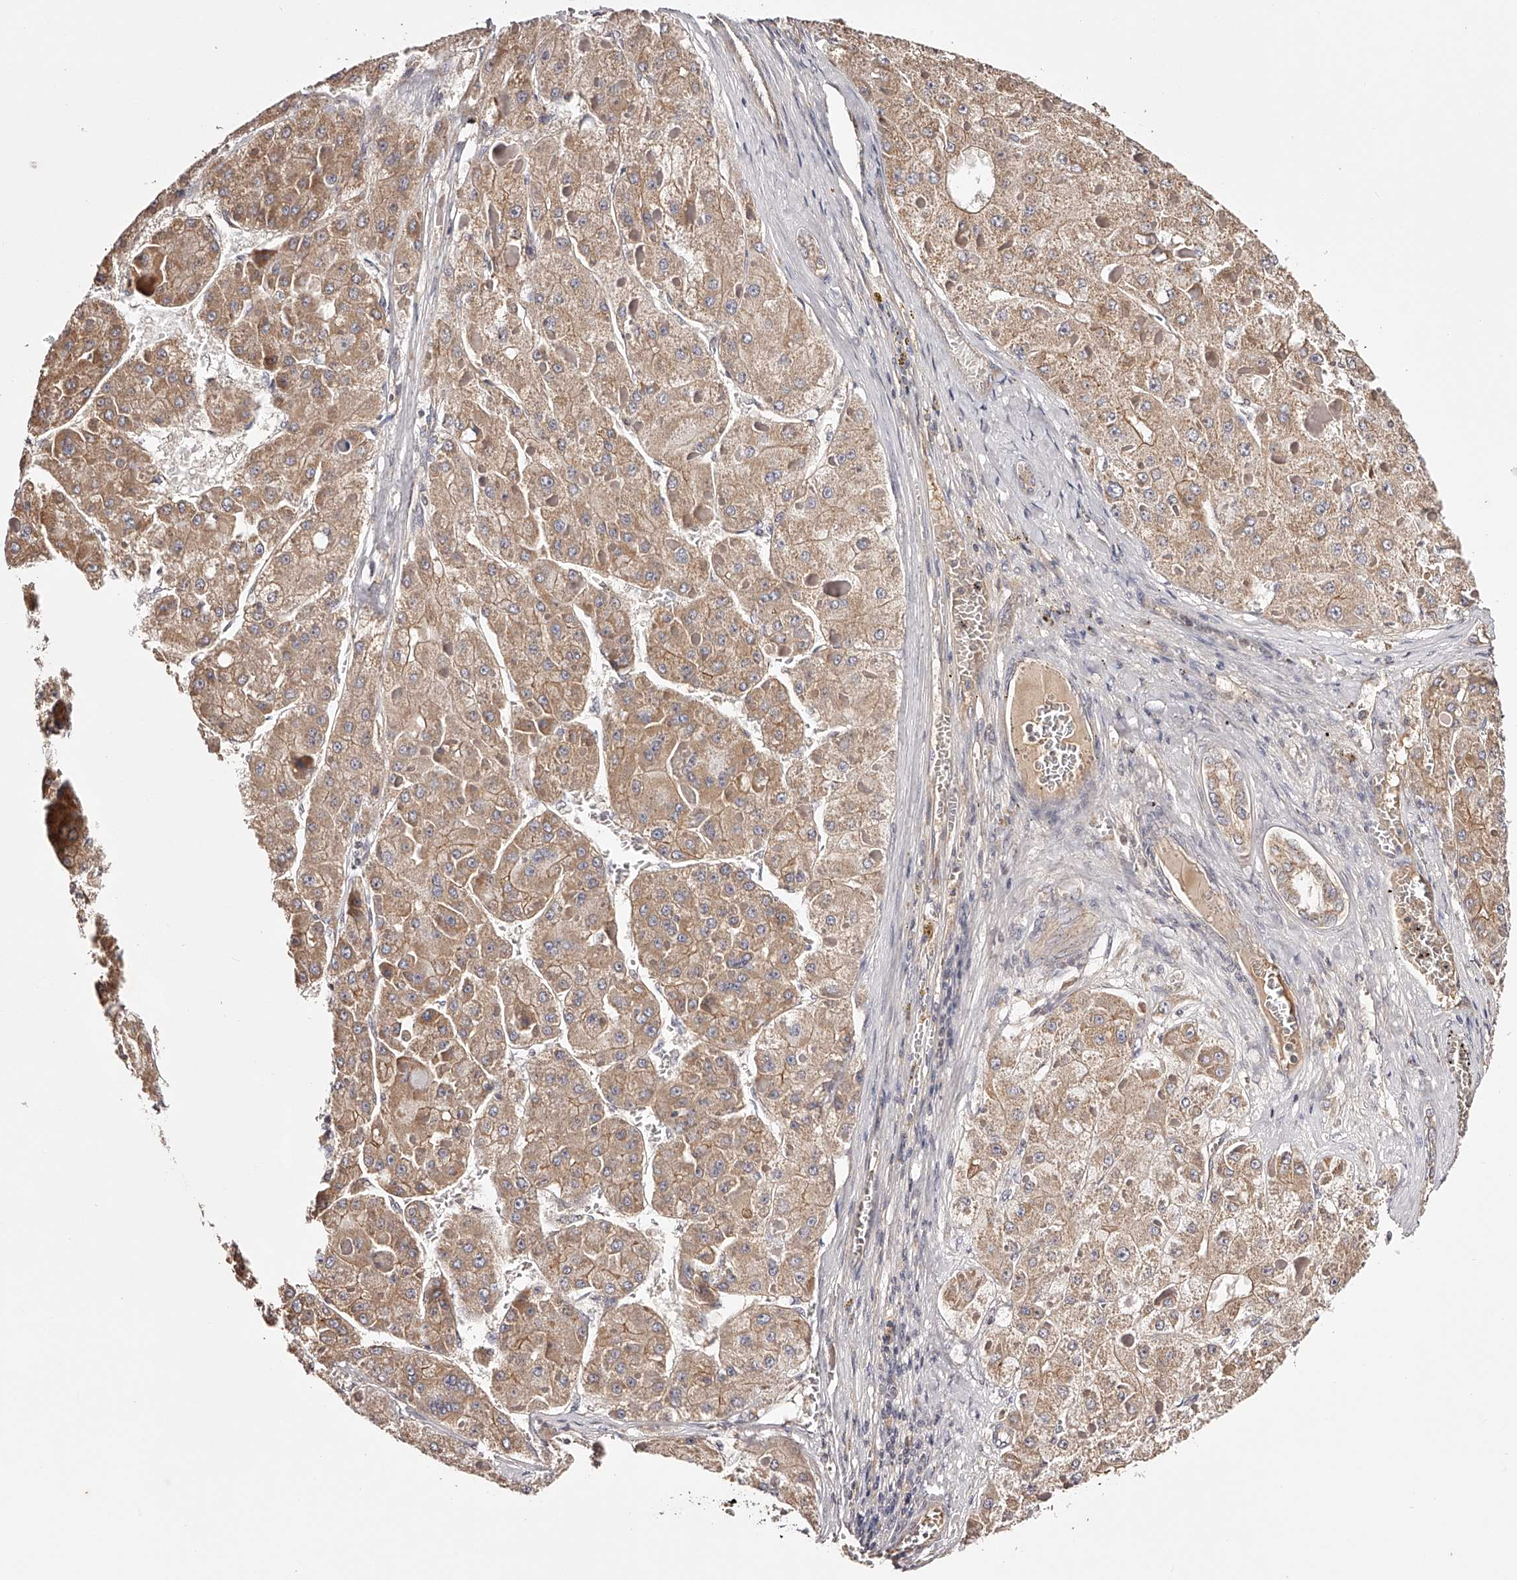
{"staining": {"intensity": "moderate", "quantity": ">75%", "location": "cytoplasmic/membranous"}, "tissue": "liver cancer", "cell_type": "Tumor cells", "image_type": "cancer", "snomed": [{"axis": "morphology", "description": "Carcinoma, Hepatocellular, NOS"}, {"axis": "topography", "description": "Liver"}], "caption": "Moderate cytoplasmic/membranous positivity for a protein is appreciated in about >75% of tumor cells of hepatocellular carcinoma (liver) using IHC.", "gene": "USP21", "patient": {"sex": "female", "age": 73}}